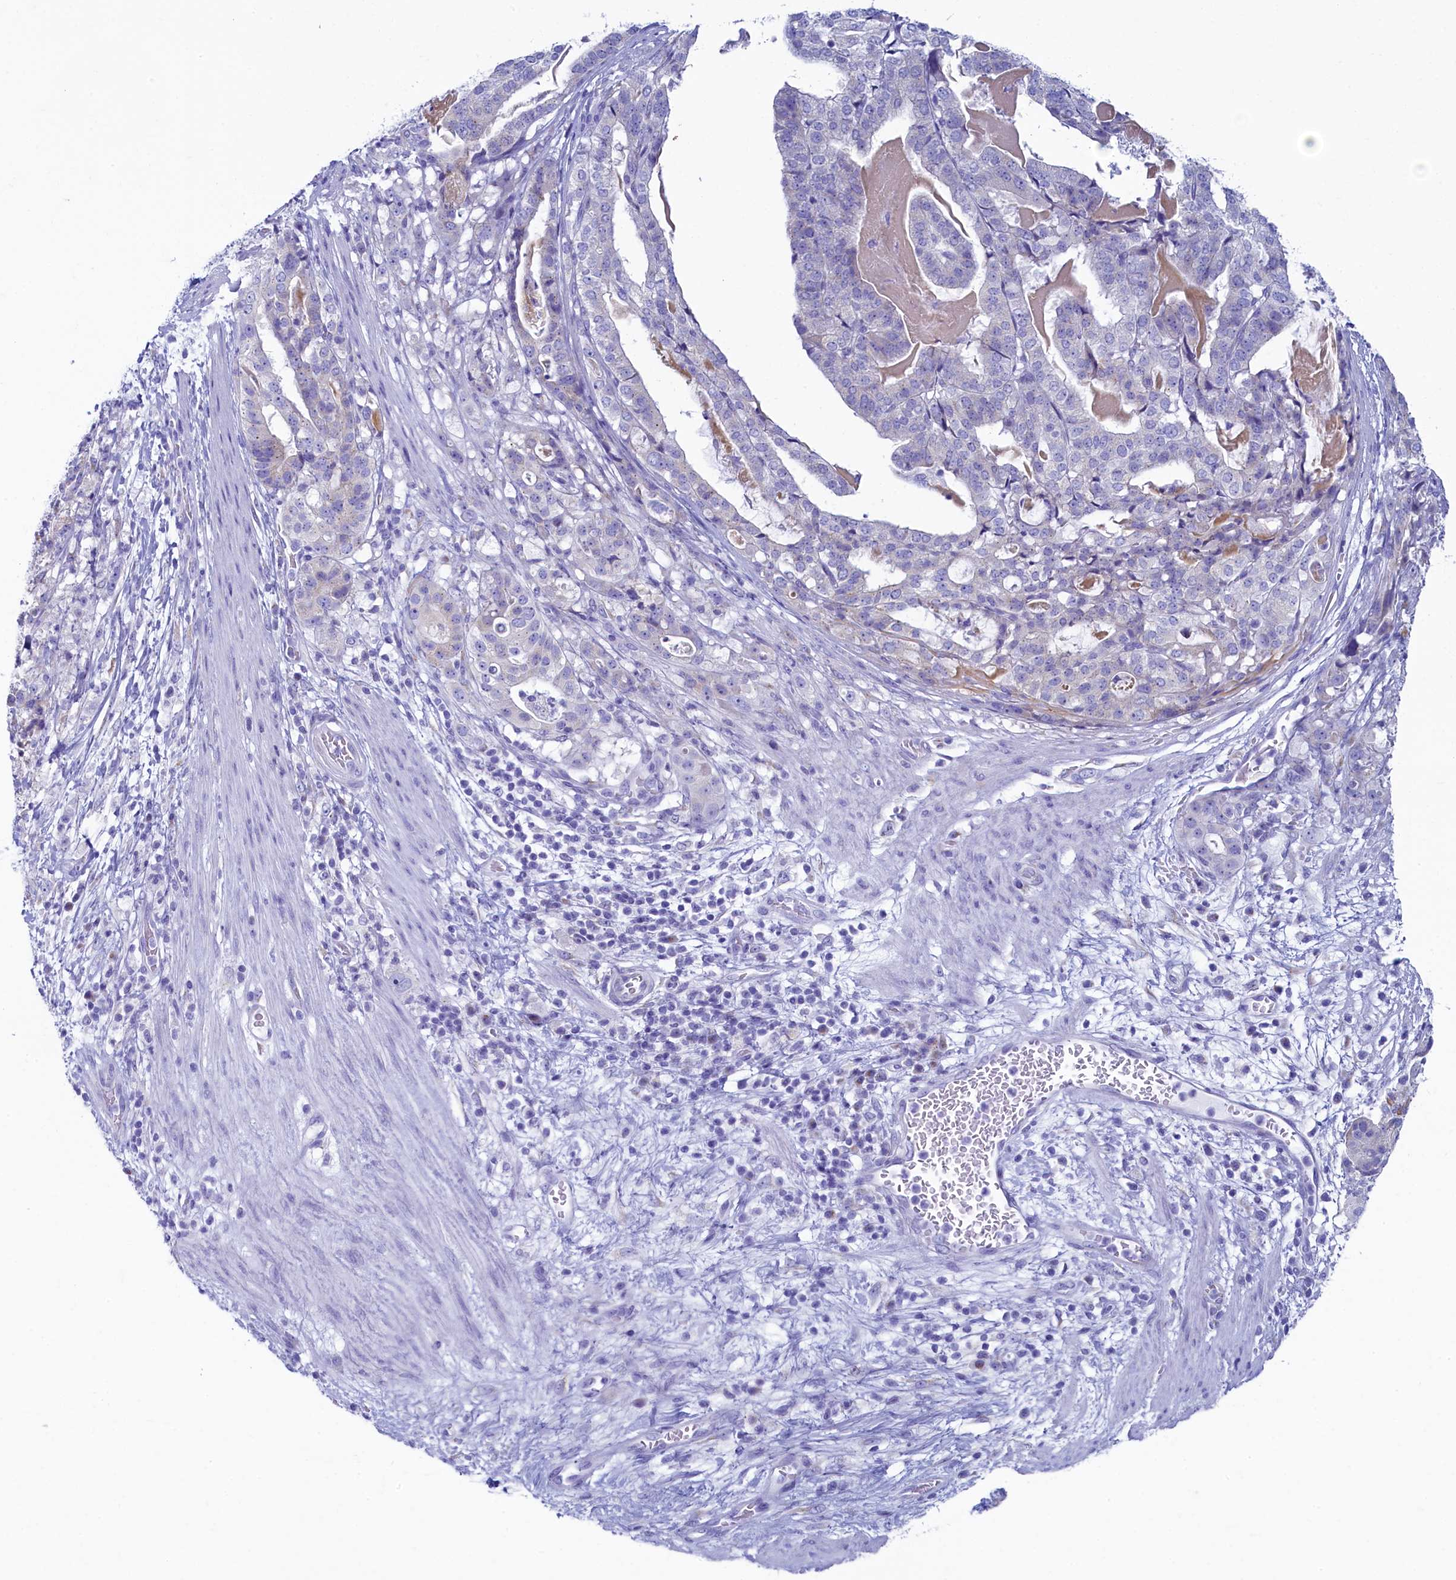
{"staining": {"intensity": "negative", "quantity": "none", "location": "none"}, "tissue": "stomach cancer", "cell_type": "Tumor cells", "image_type": "cancer", "snomed": [{"axis": "morphology", "description": "Adenocarcinoma, NOS"}, {"axis": "topography", "description": "Stomach"}], "caption": "Human adenocarcinoma (stomach) stained for a protein using immunohistochemistry exhibits no expression in tumor cells.", "gene": "SKA3", "patient": {"sex": "male", "age": 48}}